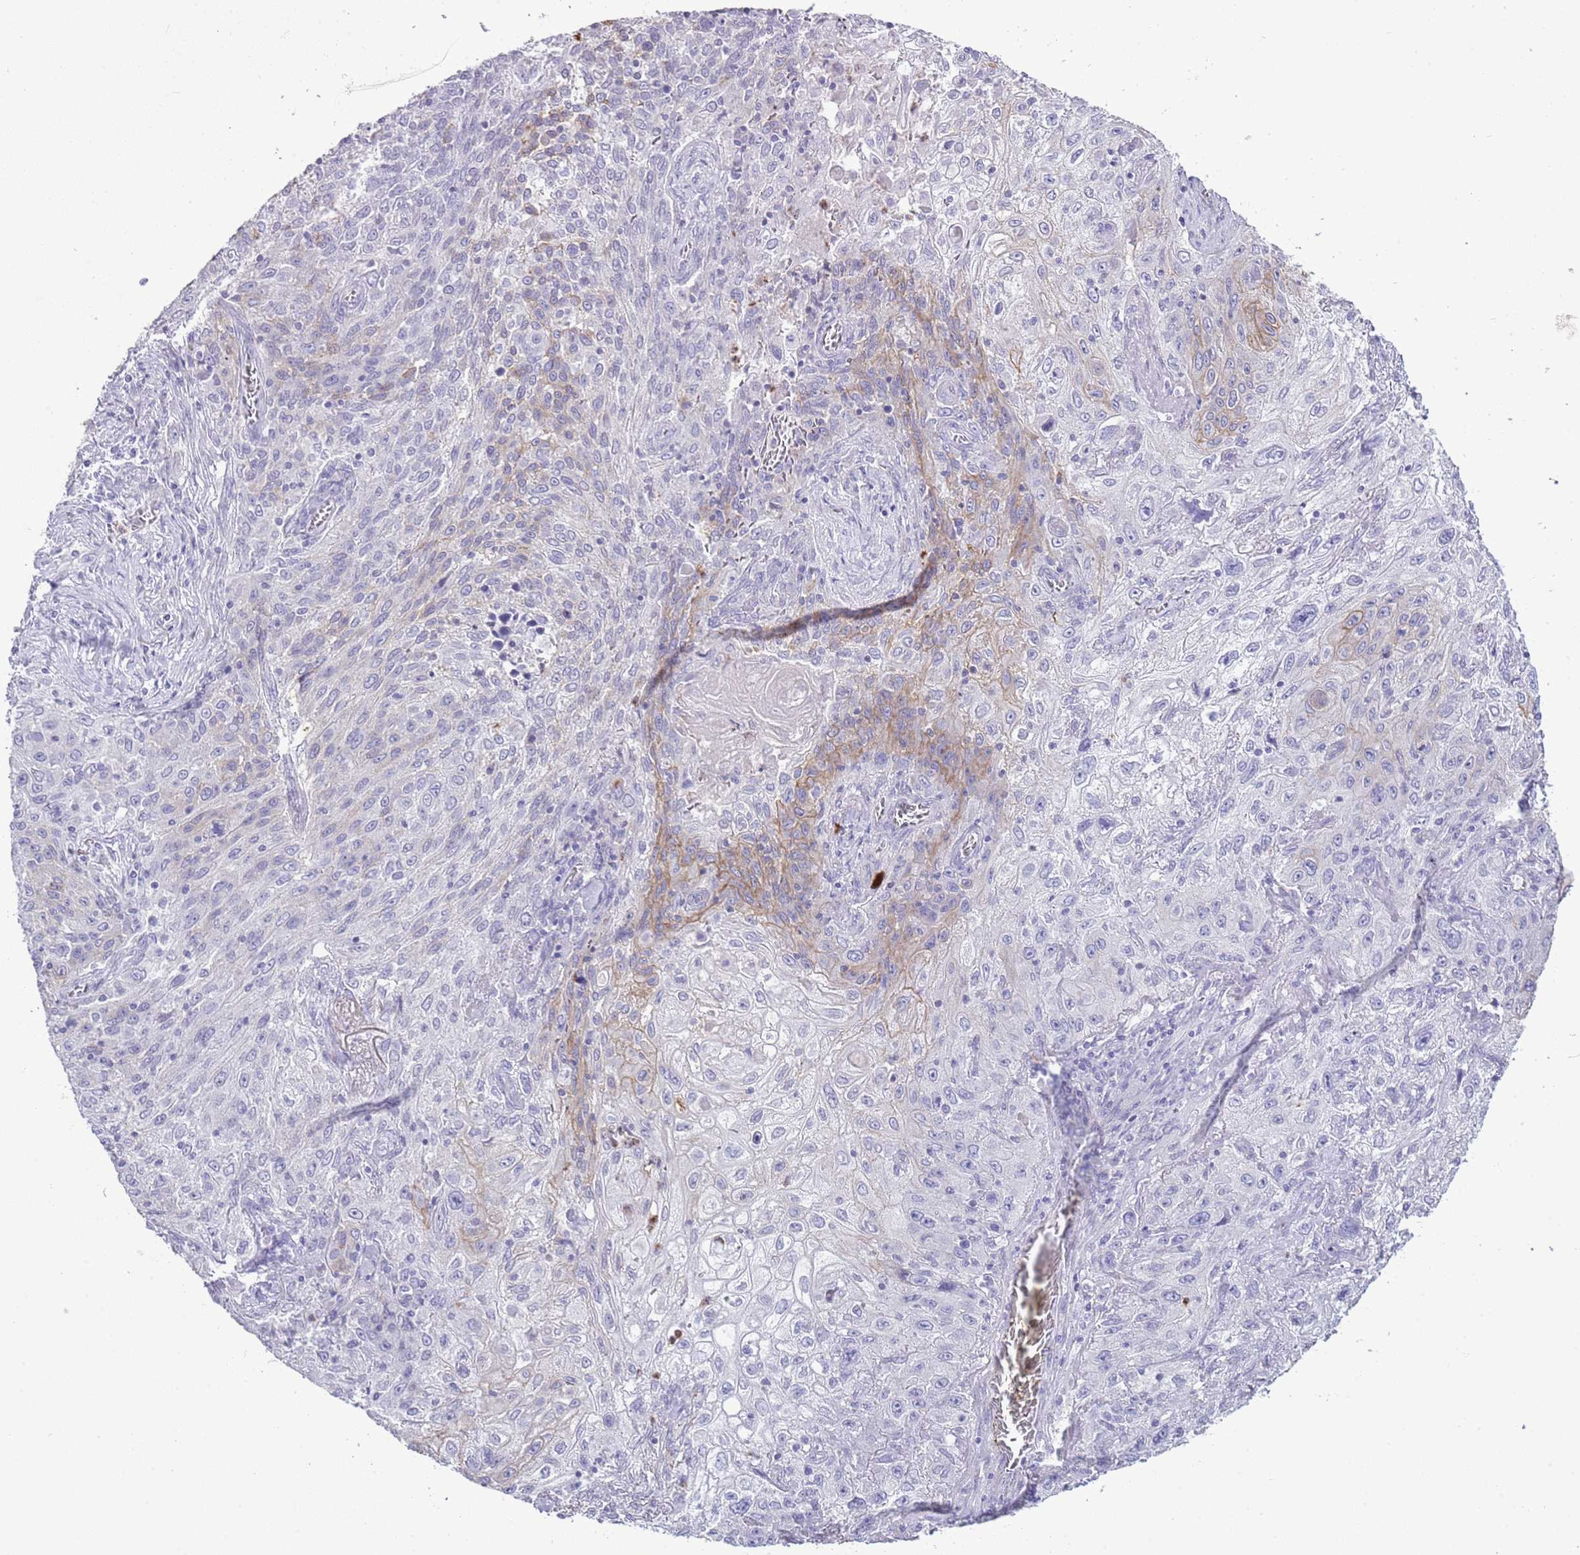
{"staining": {"intensity": "negative", "quantity": "none", "location": "none"}, "tissue": "lung cancer", "cell_type": "Tumor cells", "image_type": "cancer", "snomed": [{"axis": "morphology", "description": "Squamous cell carcinoma, NOS"}, {"axis": "topography", "description": "Lung"}], "caption": "Immunohistochemical staining of squamous cell carcinoma (lung) reveals no significant staining in tumor cells.", "gene": "OR2Z1", "patient": {"sex": "female", "age": 69}}